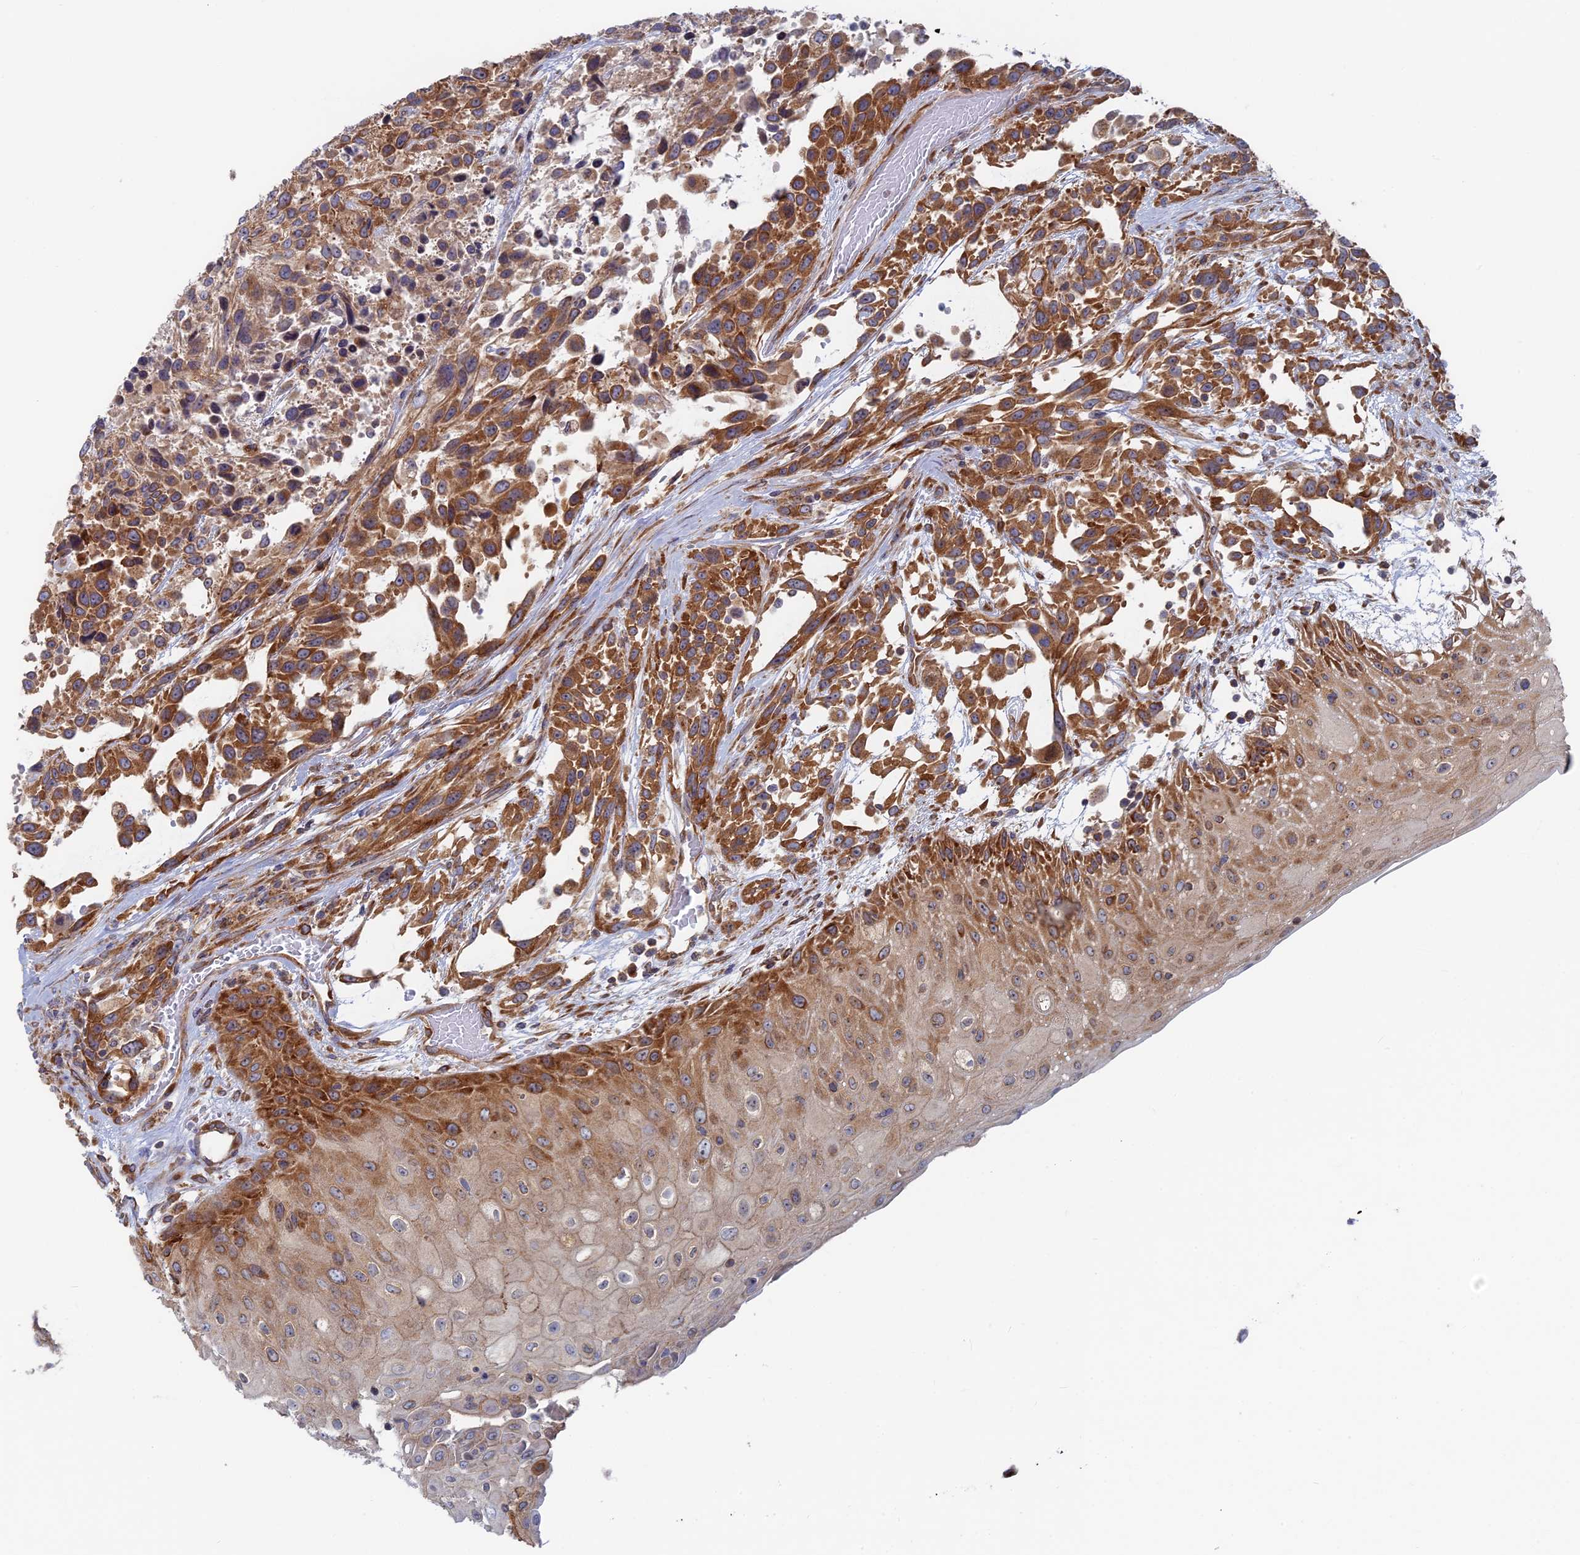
{"staining": {"intensity": "strong", "quantity": ">75%", "location": "cytoplasmic/membranous"}, "tissue": "urothelial cancer", "cell_type": "Tumor cells", "image_type": "cancer", "snomed": [{"axis": "morphology", "description": "Urothelial carcinoma, High grade"}, {"axis": "topography", "description": "Urinary bladder"}], "caption": "The image reveals a brown stain indicating the presence of a protein in the cytoplasmic/membranous of tumor cells in urothelial cancer.", "gene": "TBC1D30", "patient": {"sex": "female", "age": 70}}